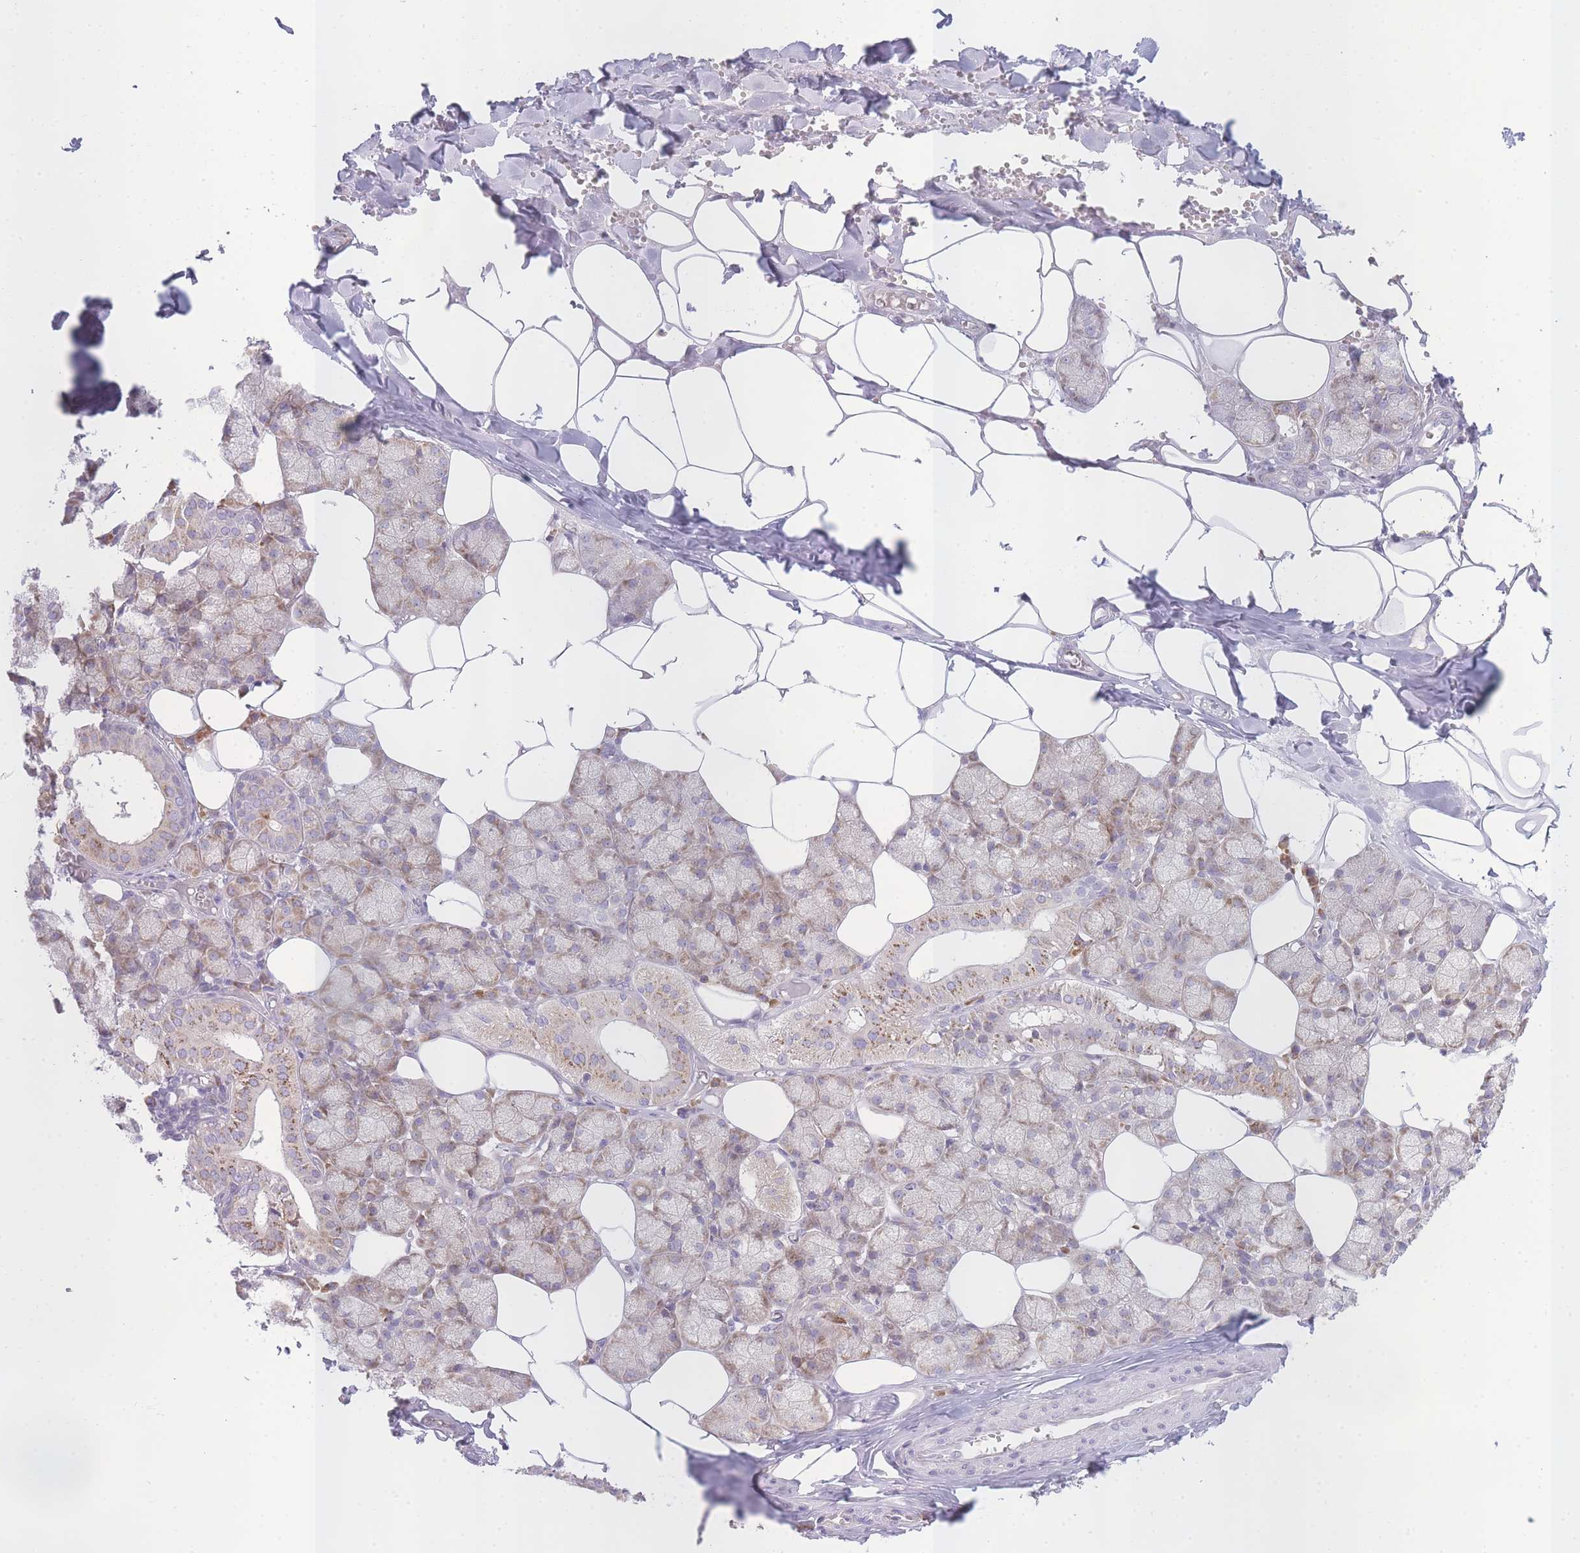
{"staining": {"intensity": "moderate", "quantity": "25%-75%", "location": "cytoplasmic/membranous"}, "tissue": "salivary gland", "cell_type": "Glandular cells", "image_type": "normal", "snomed": [{"axis": "morphology", "description": "Normal tissue, NOS"}, {"axis": "topography", "description": "Salivary gland"}], "caption": "Moderate cytoplasmic/membranous expression is seen in approximately 25%-75% of glandular cells in unremarkable salivary gland. (Stains: DAB (3,3'-diaminobenzidine) in brown, nuclei in blue, Microscopy: brightfield microscopy at high magnification).", "gene": "OR5L1", "patient": {"sex": "male", "age": 62}}